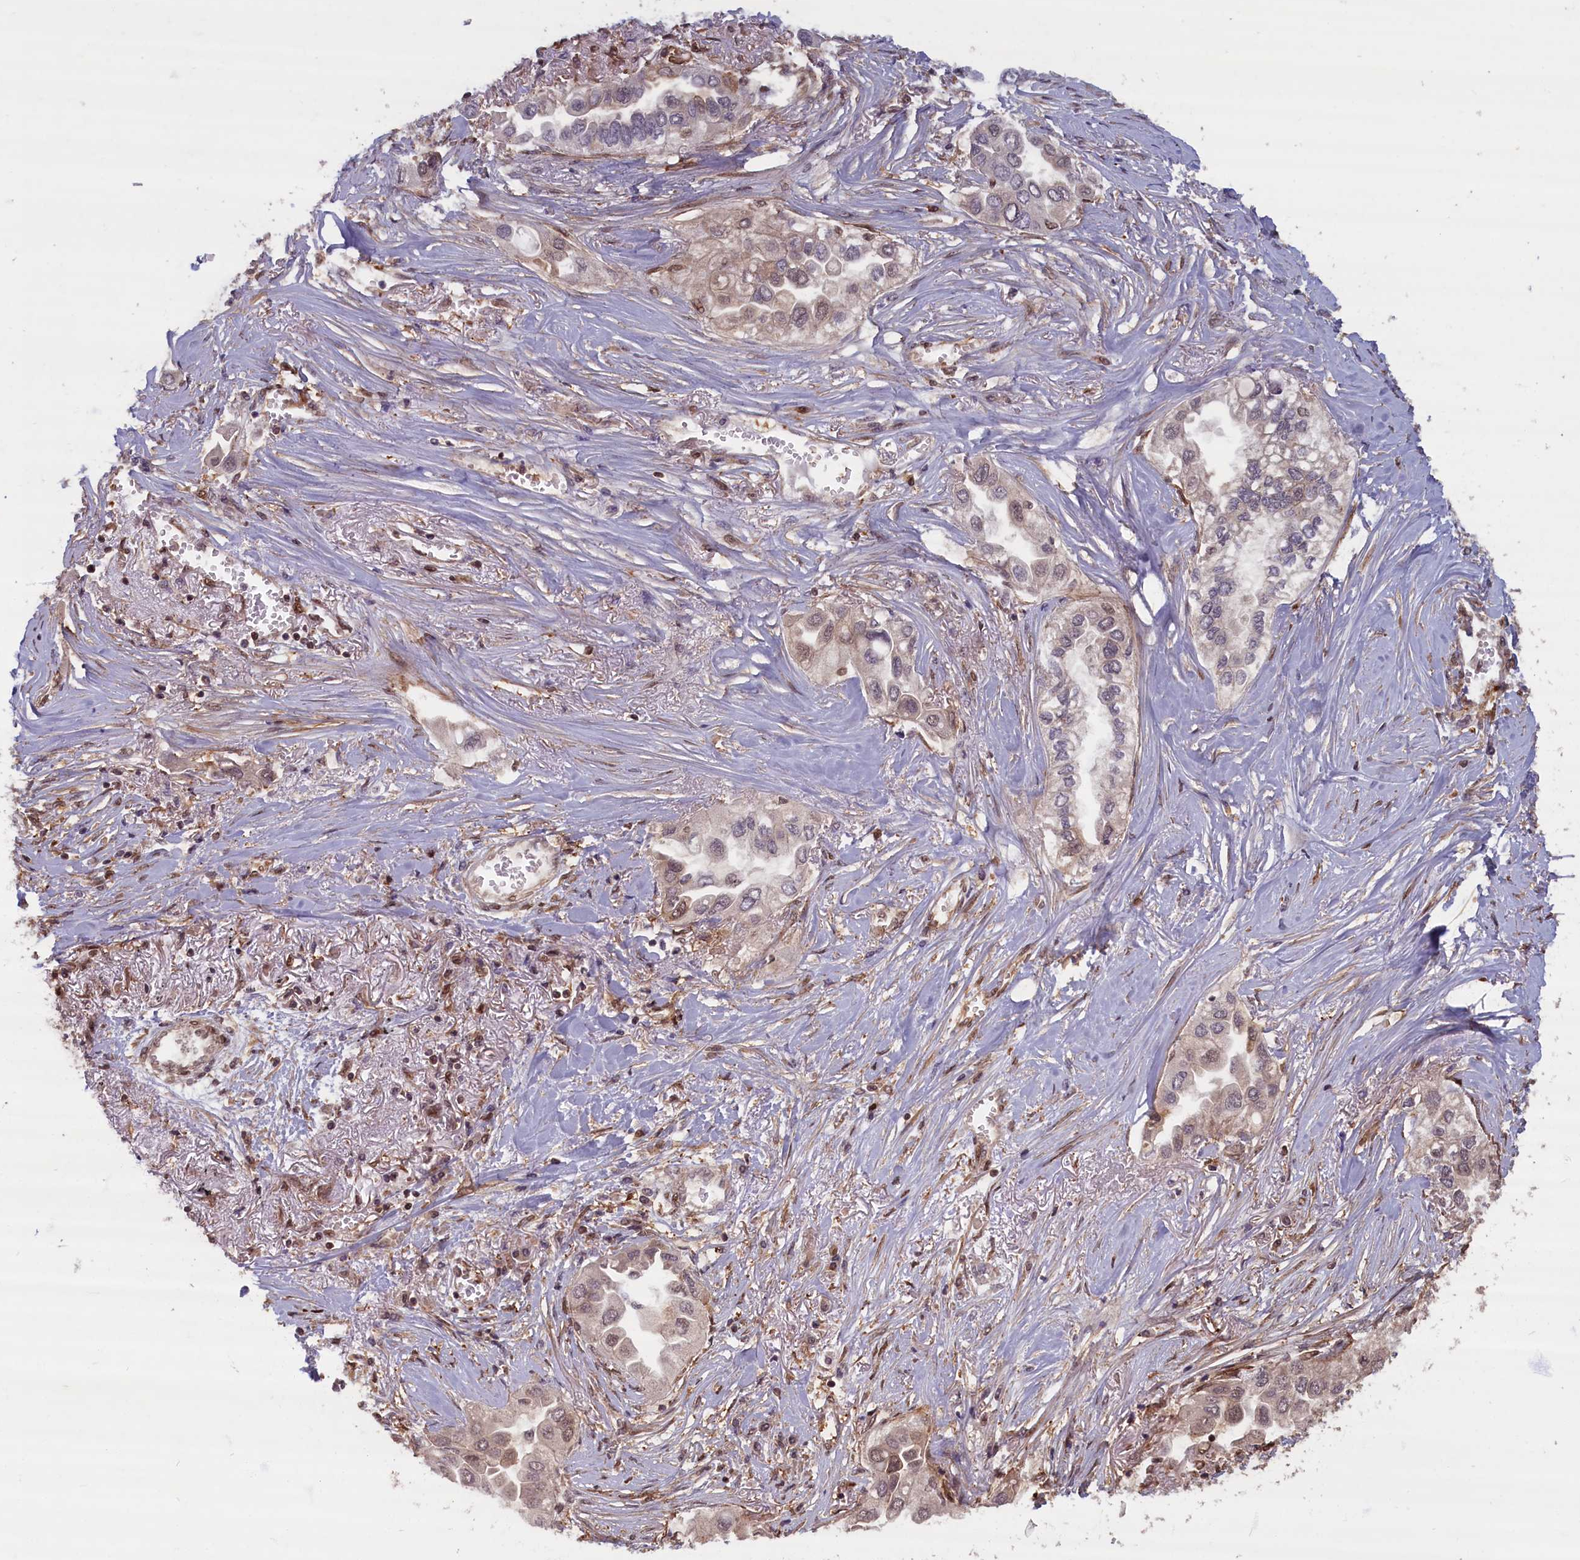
{"staining": {"intensity": "weak", "quantity": "25%-75%", "location": "nuclear"}, "tissue": "lung cancer", "cell_type": "Tumor cells", "image_type": "cancer", "snomed": [{"axis": "morphology", "description": "Adenocarcinoma, NOS"}, {"axis": "topography", "description": "Lung"}], "caption": "Lung cancer stained with DAB IHC demonstrates low levels of weak nuclear expression in about 25%-75% of tumor cells.", "gene": "HIF3A", "patient": {"sex": "female", "age": 76}}